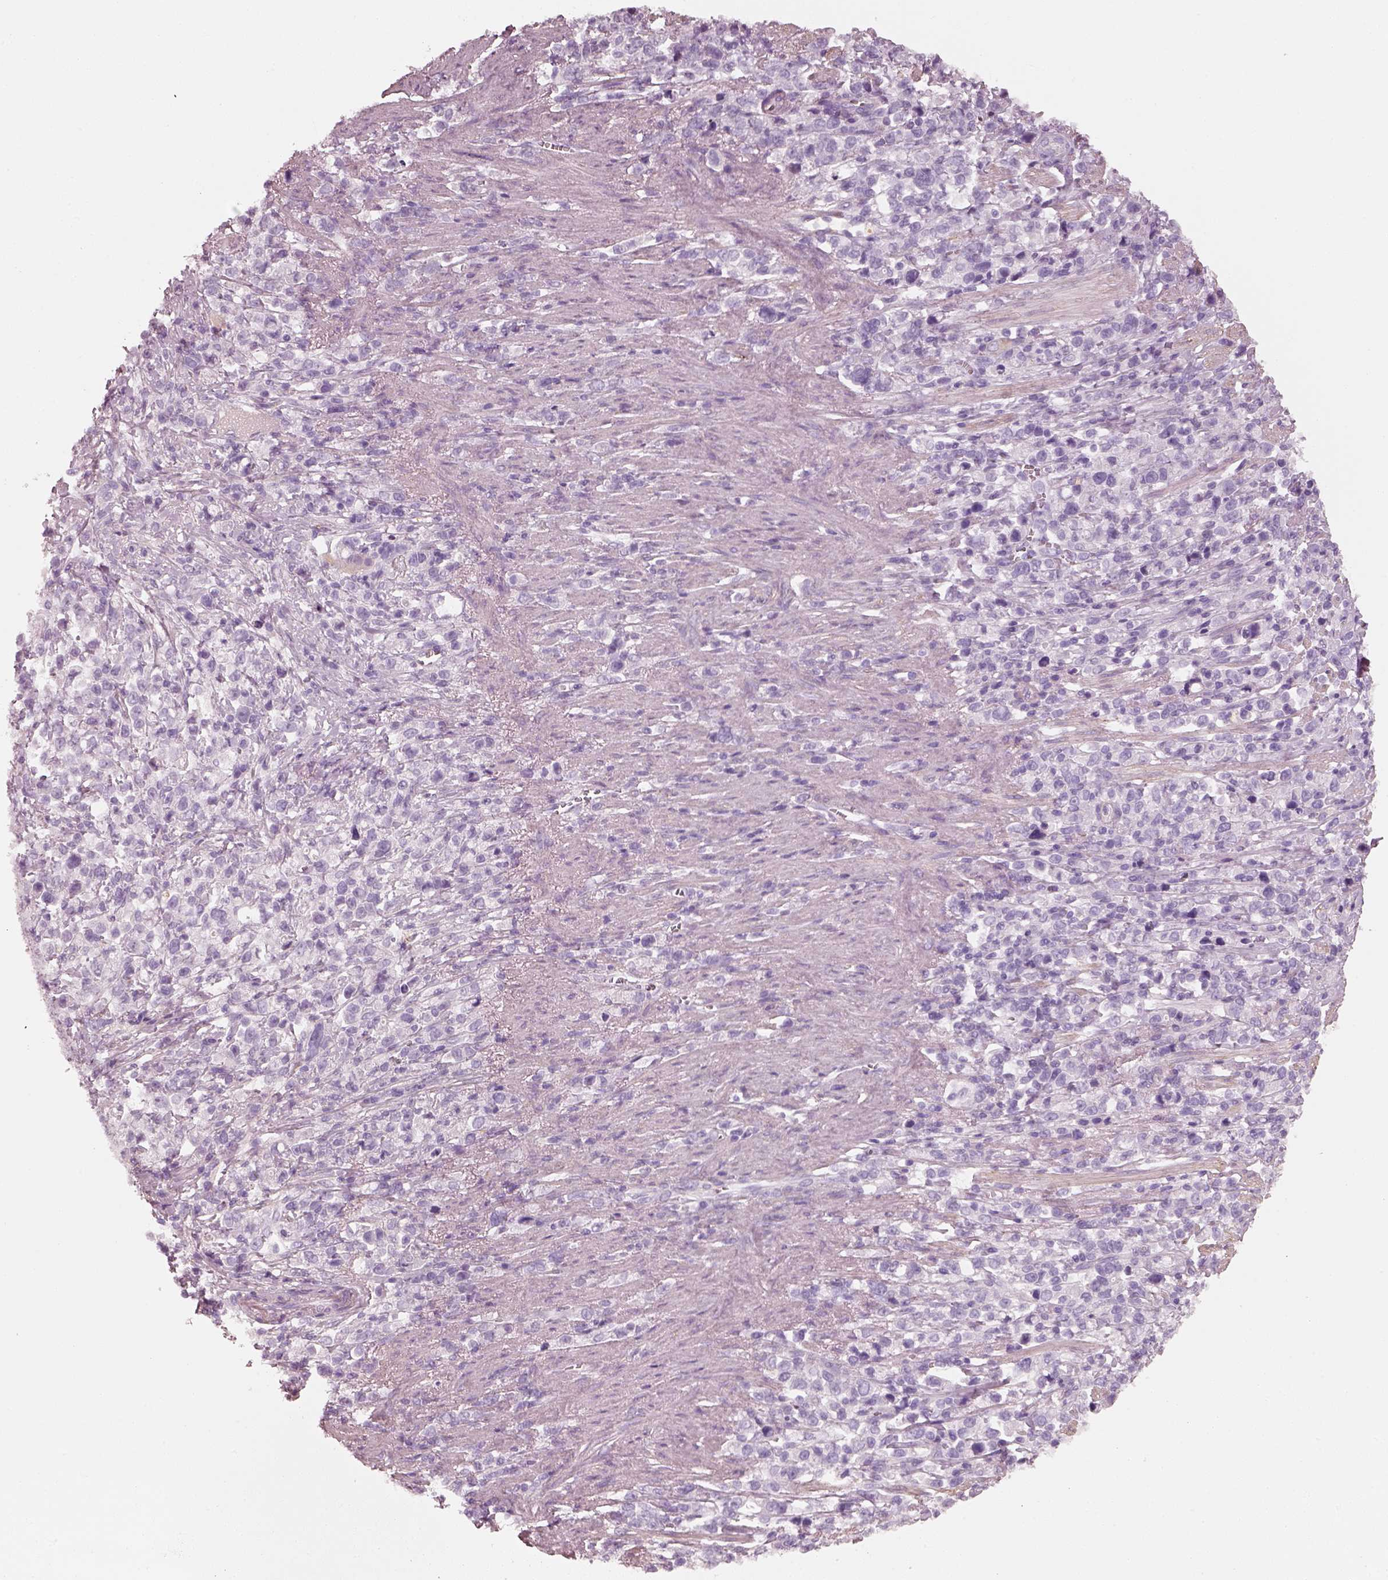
{"staining": {"intensity": "negative", "quantity": "none", "location": "none"}, "tissue": "stomach cancer", "cell_type": "Tumor cells", "image_type": "cancer", "snomed": [{"axis": "morphology", "description": "Adenocarcinoma, NOS"}, {"axis": "topography", "description": "Stomach"}], "caption": "The micrograph demonstrates no significant expression in tumor cells of stomach adenocarcinoma. (Immunohistochemistry, brightfield microscopy, high magnification).", "gene": "RS1", "patient": {"sex": "male", "age": 63}}